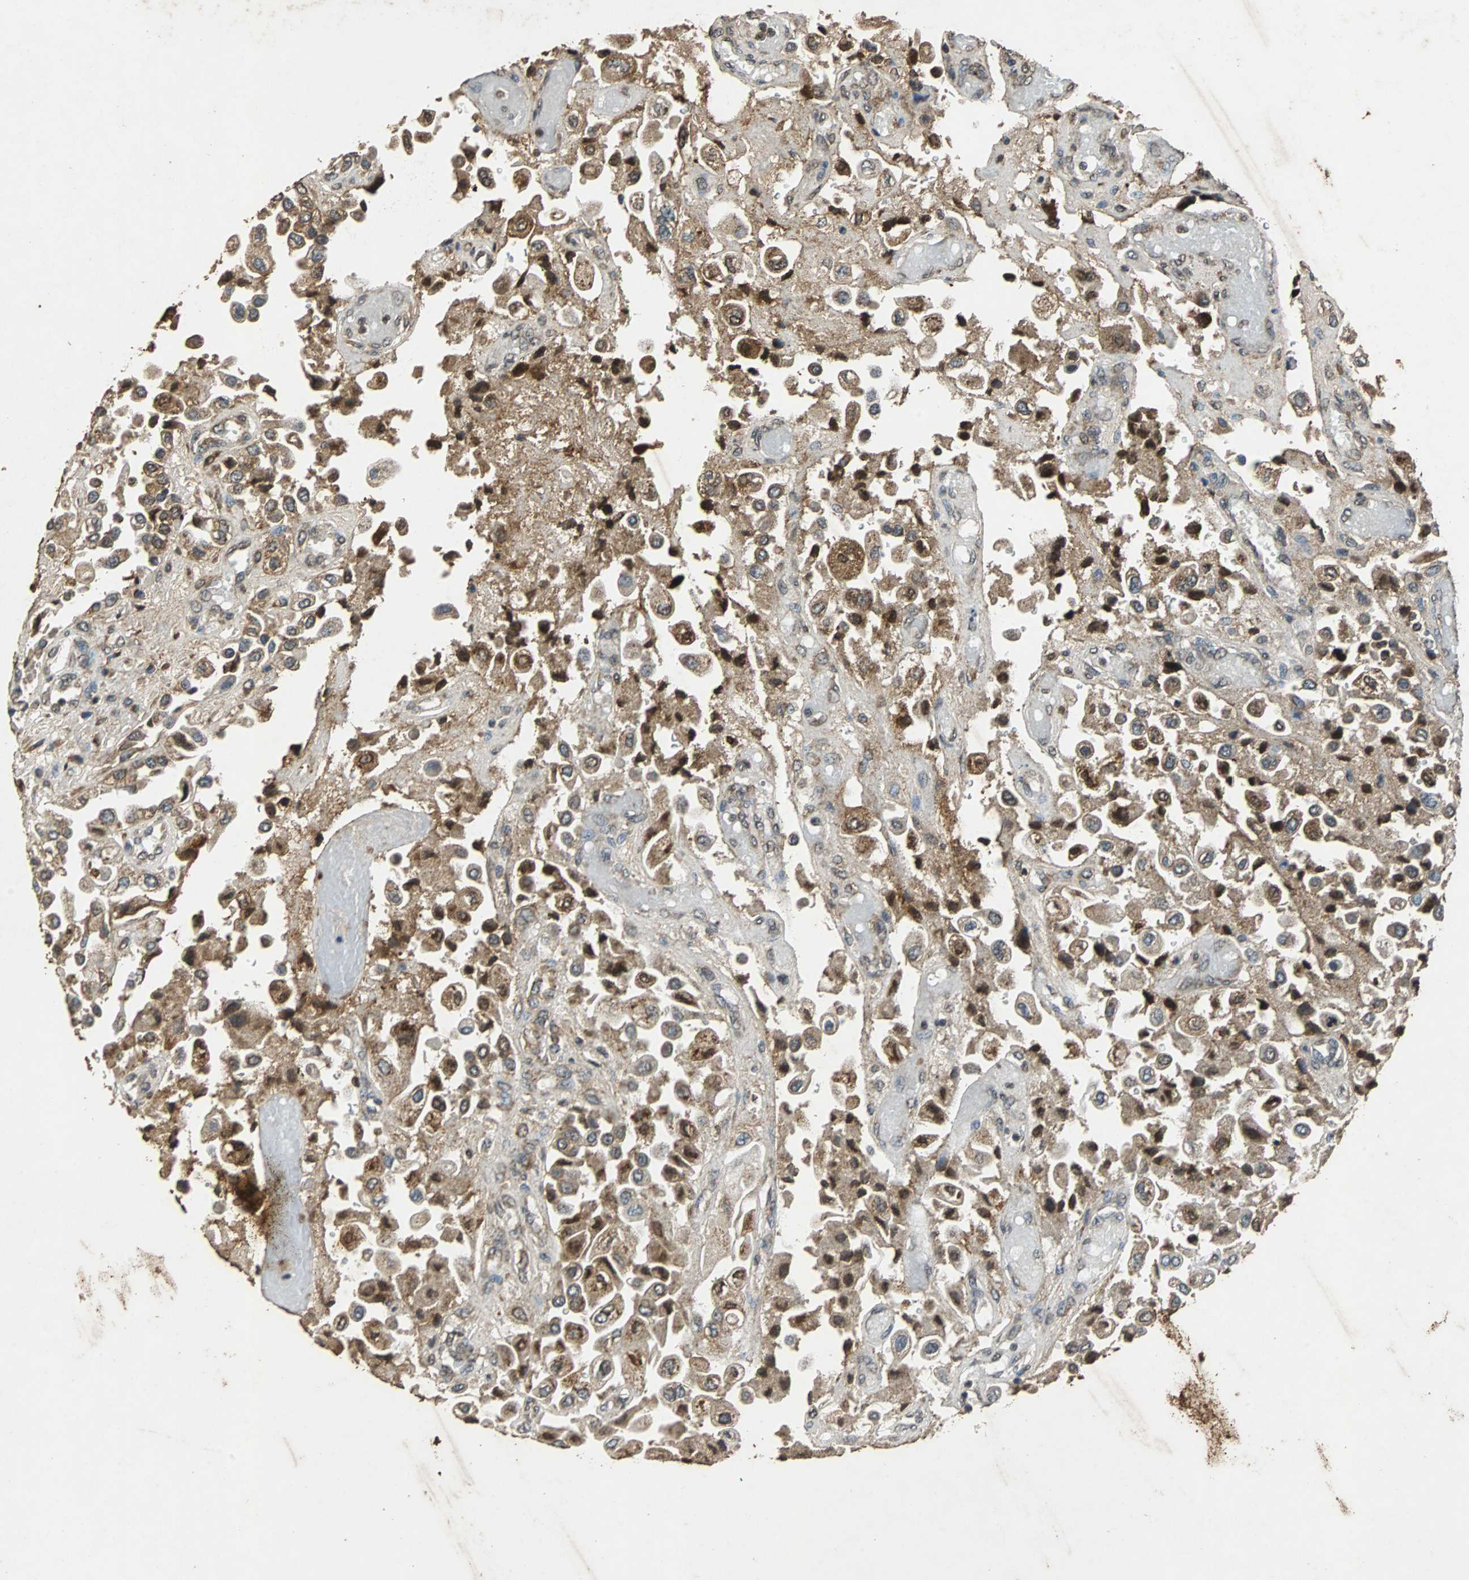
{"staining": {"intensity": "strong", "quantity": ">75%", "location": "cytoplasmic/membranous,nuclear"}, "tissue": "urothelial cancer", "cell_type": "Tumor cells", "image_type": "cancer", "snomed": [{"axis": "morphology", "description": "Urothelial carcinoma, High grade"}, {"axis": "topography", "description": "Urinary bladder"}], "caption": "A high amount of strong cytoplasmic/membranous and nuclear positivity is present in about >75% of tumor cells in urothelial cancer tissue.", "gene": "NAA10", "patient": {"sex": "female", "age": 64}}